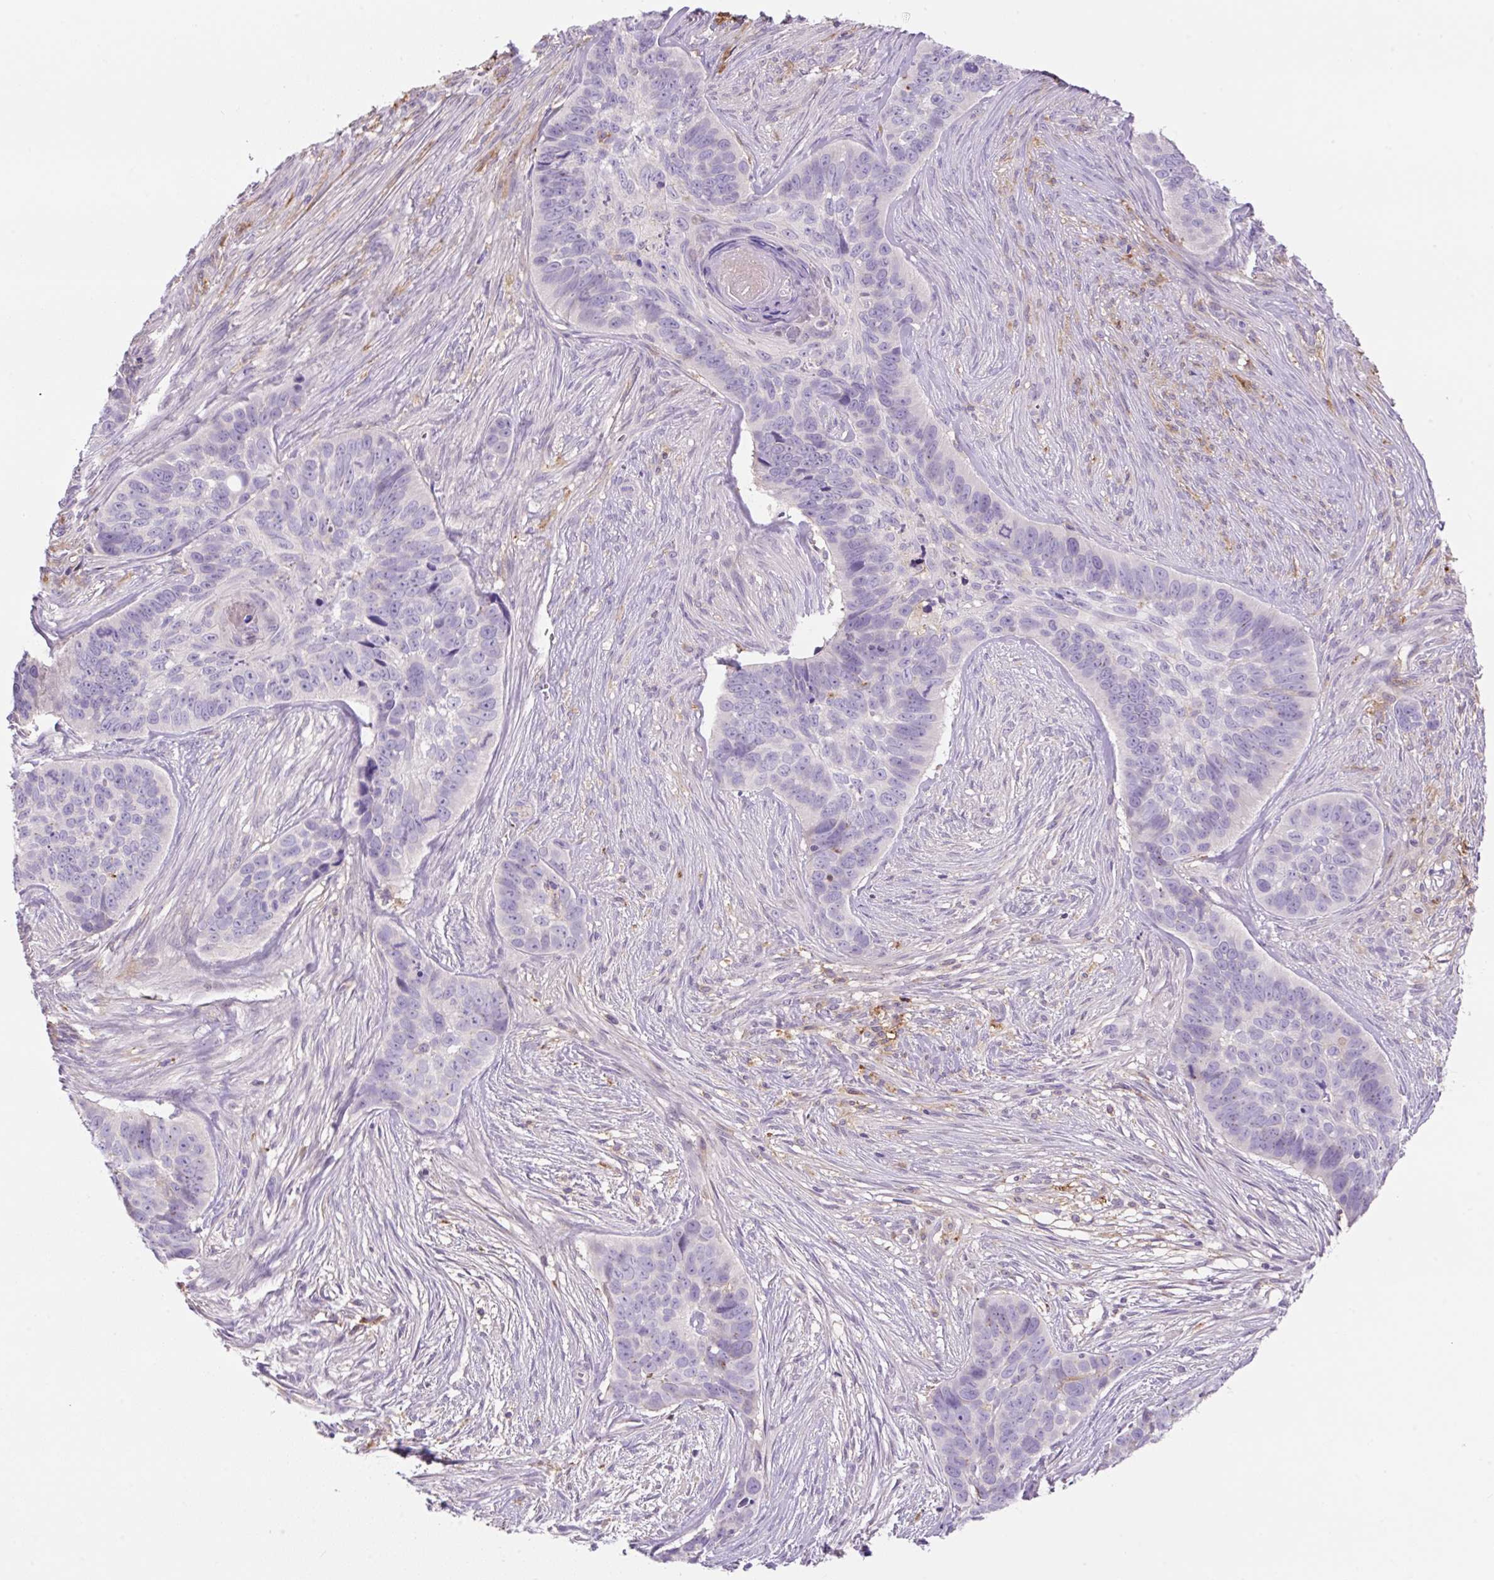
{"staining": {"intensity": "negative", "quantity": "none", "location": "none"}, "tissue": "skin cancer", "cell_type": "Tumor cells", "image_type": "cancer", "snomed": [{"axis": "morphology", "description": "Basal cell carcinoma"}, {"axis": "topography", "description": "Skin"}], "caption": "Immunohistochemistry (IHC) of human skin basal cell carcinoma exhibits no staining in tumor cells.", "gene": "TDRD15", "patient": {"sex": "female", "age": 82}}